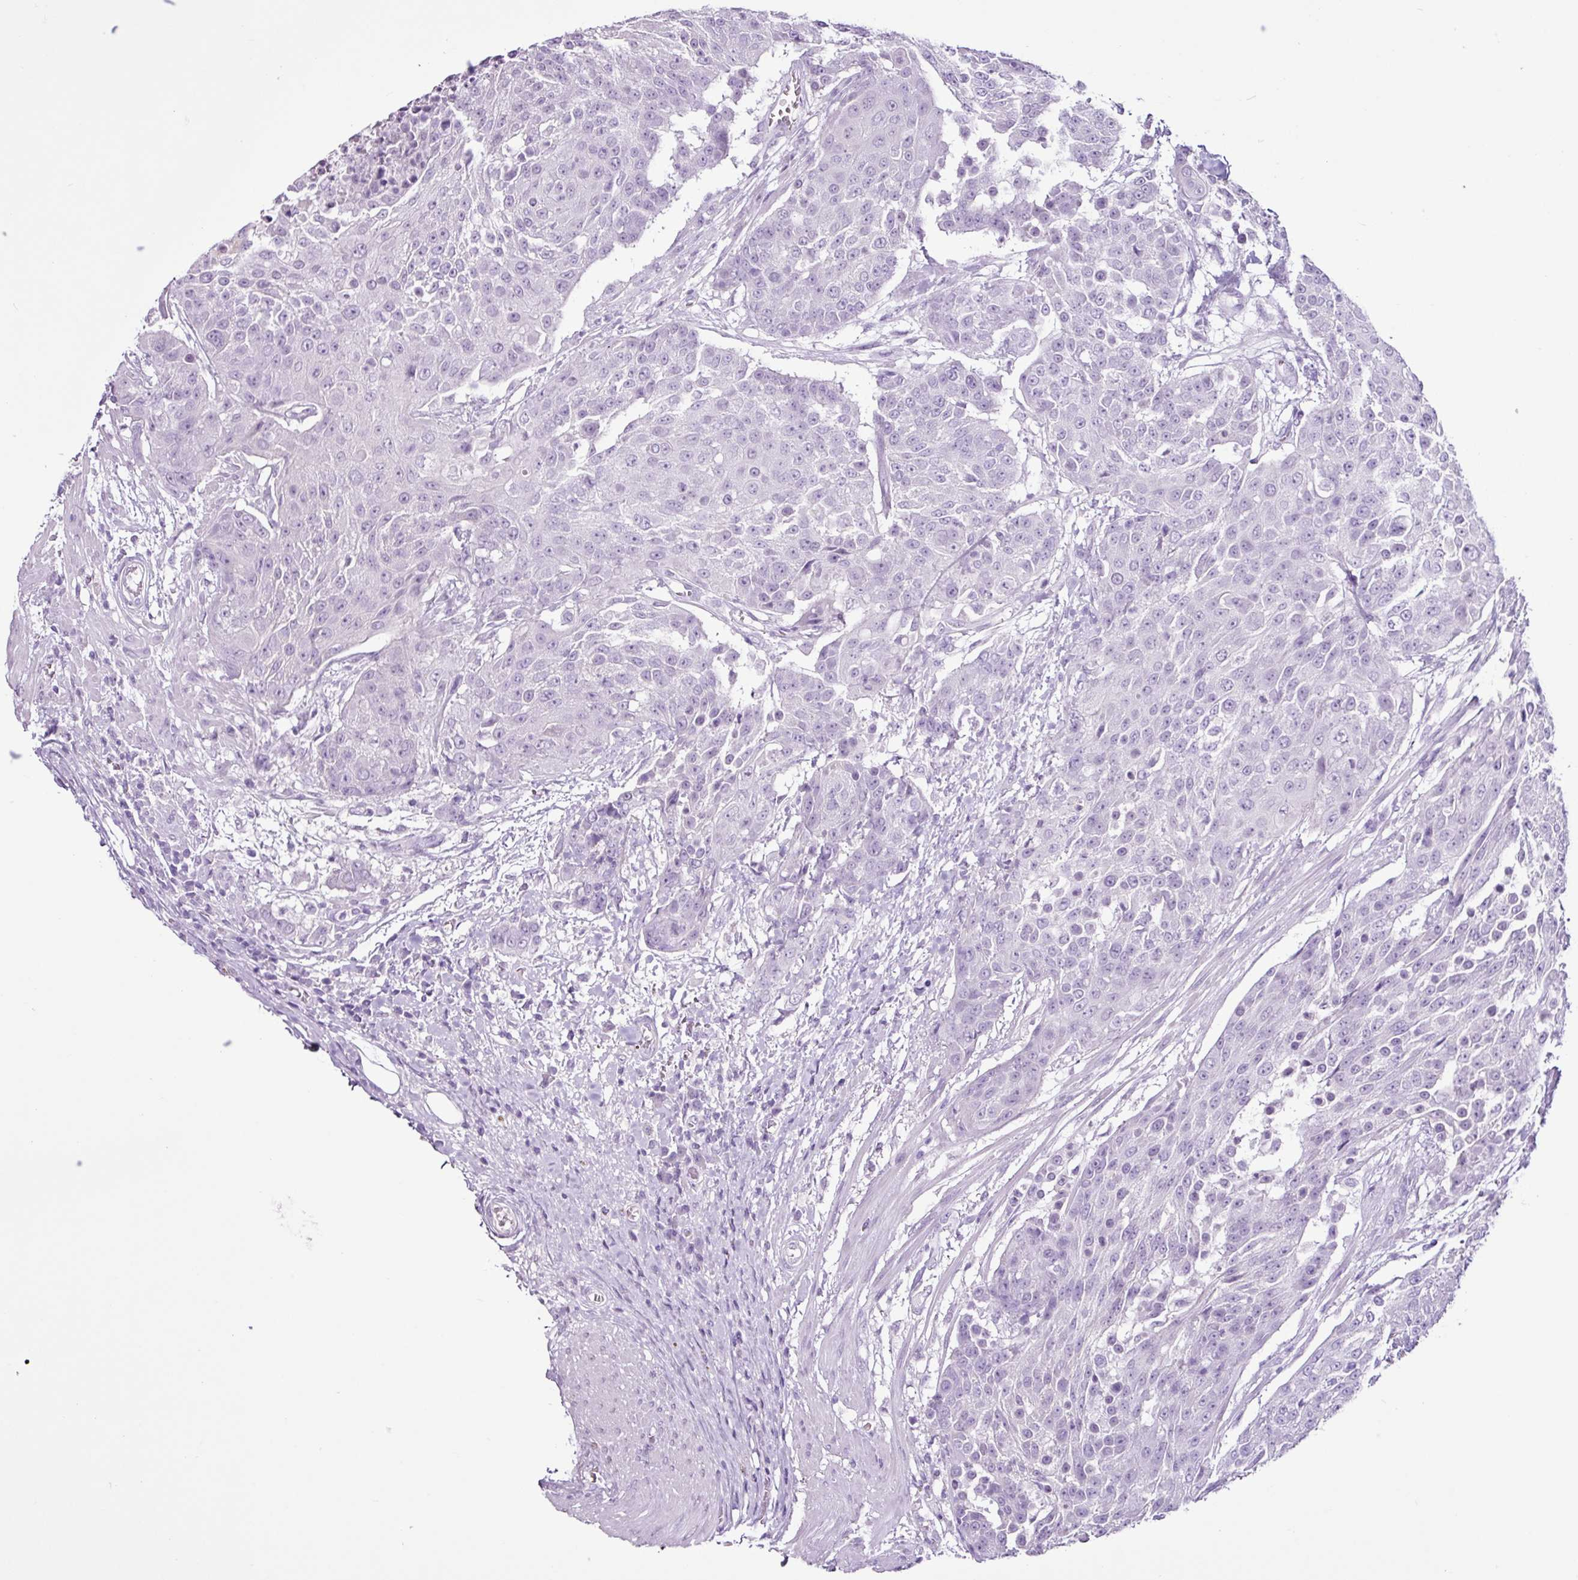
{"staining": {"intensity": "negative", "quantity": "none", "location": "none"}, "tissue": "urothelial cancer", "cell_type": "Tumor cells", "image_type": "cancer", "snomed": [{"axis": "morphology", "description": "Urothelial carcinoma, High grade"}, {"axis": "topography", "description": "Urinary bladder"}], "caption": "High magnification brightfield microscopy of high-grade urothelial carcinoma stained with DAB (3,3'-diaminobenzidine) (brown) and counterstained with hematoxylin (blue): tumor cells show no significant expression.", "gene": "PGR", "patient": {"sex": "female", "age": 63}}